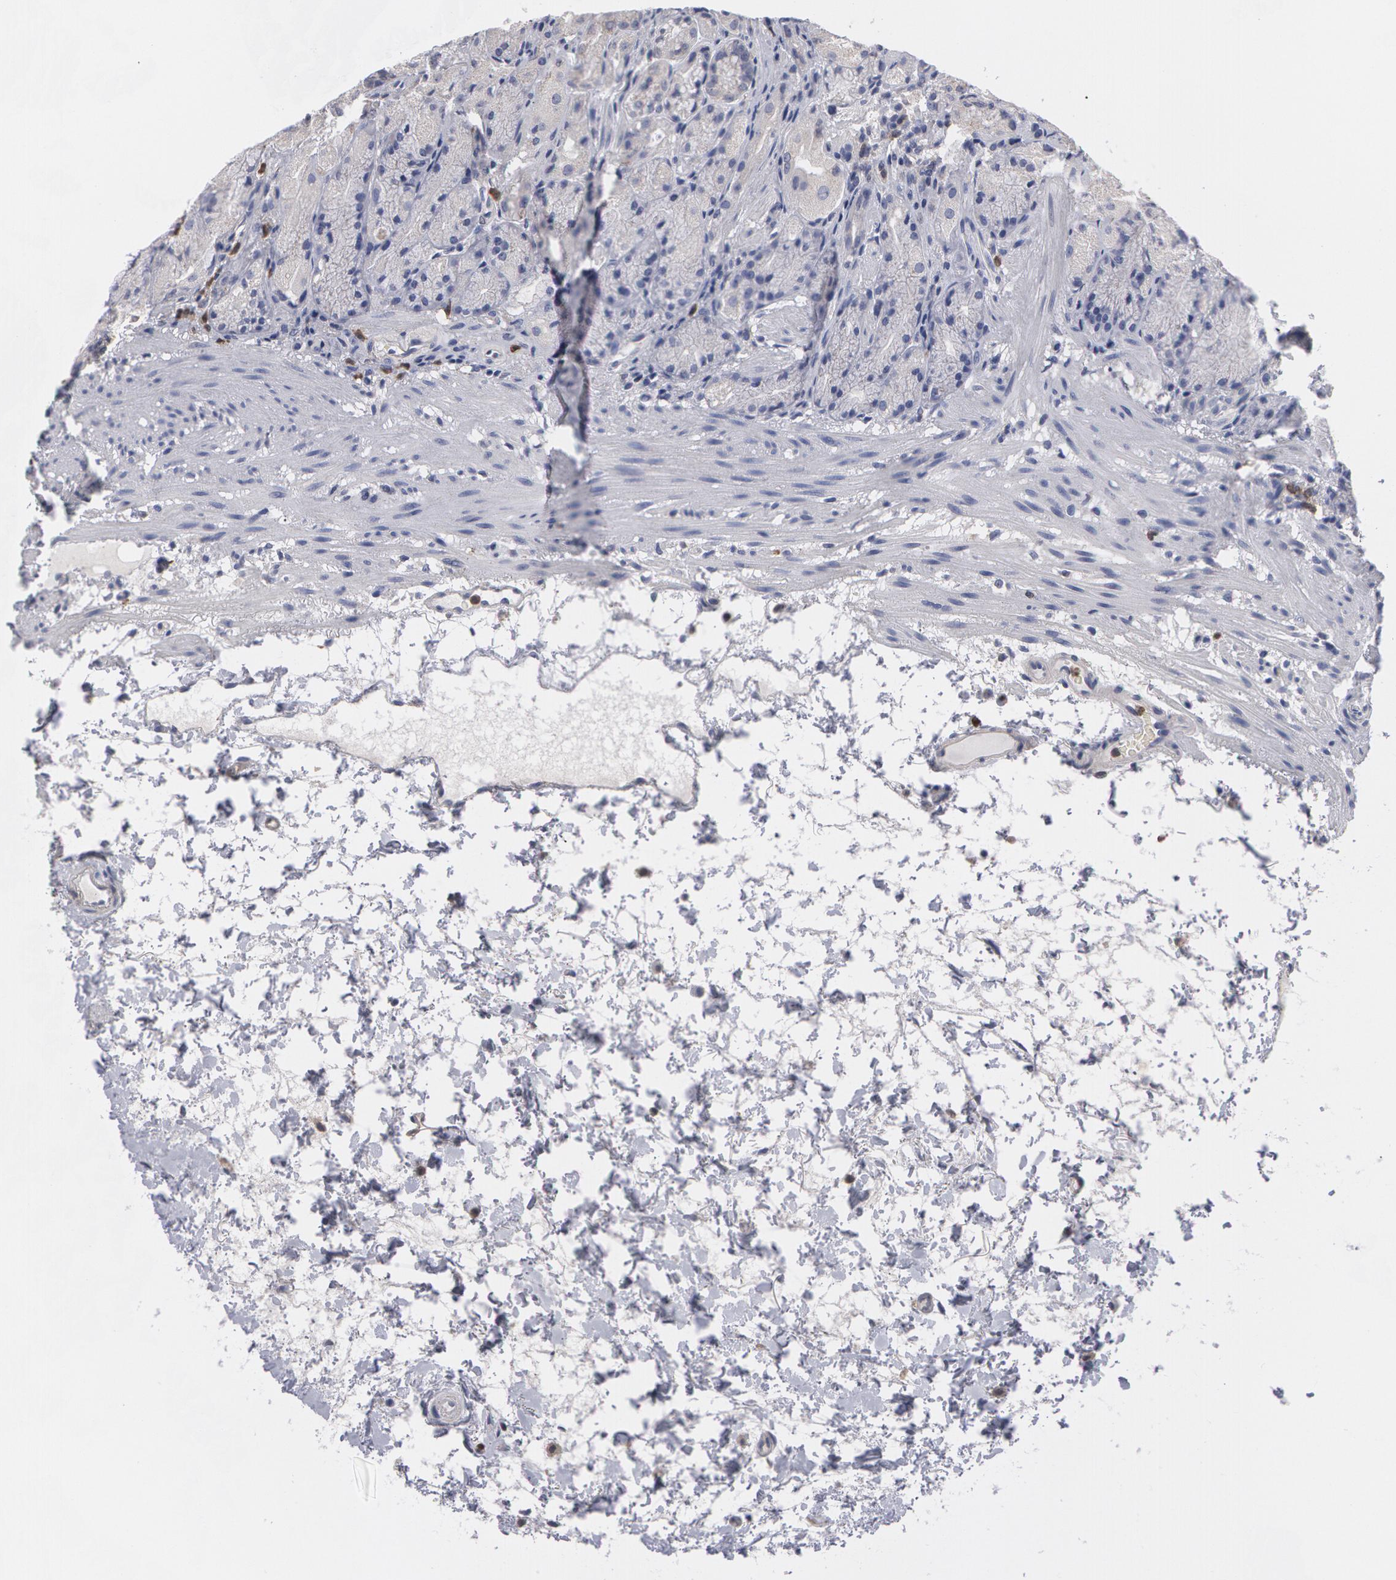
{"staining": {"intensity": "weak", "quantity": "<25%", "location": "cytoplasmic/membranous"}, "tissue": "stomach", "cell_type": "Glandular cells", "image_type": "normal", "snomed": [{"axis": "morphology", "description": "Normal tissue, NOS"}, {"axis": "topography", "description": "Stomach, upper"}], "caption": "Stomach stained for a protein using IHC displays no staining glandular cells.", "gene": "CAT", "patient": {"sex": "female", "age": 75}}